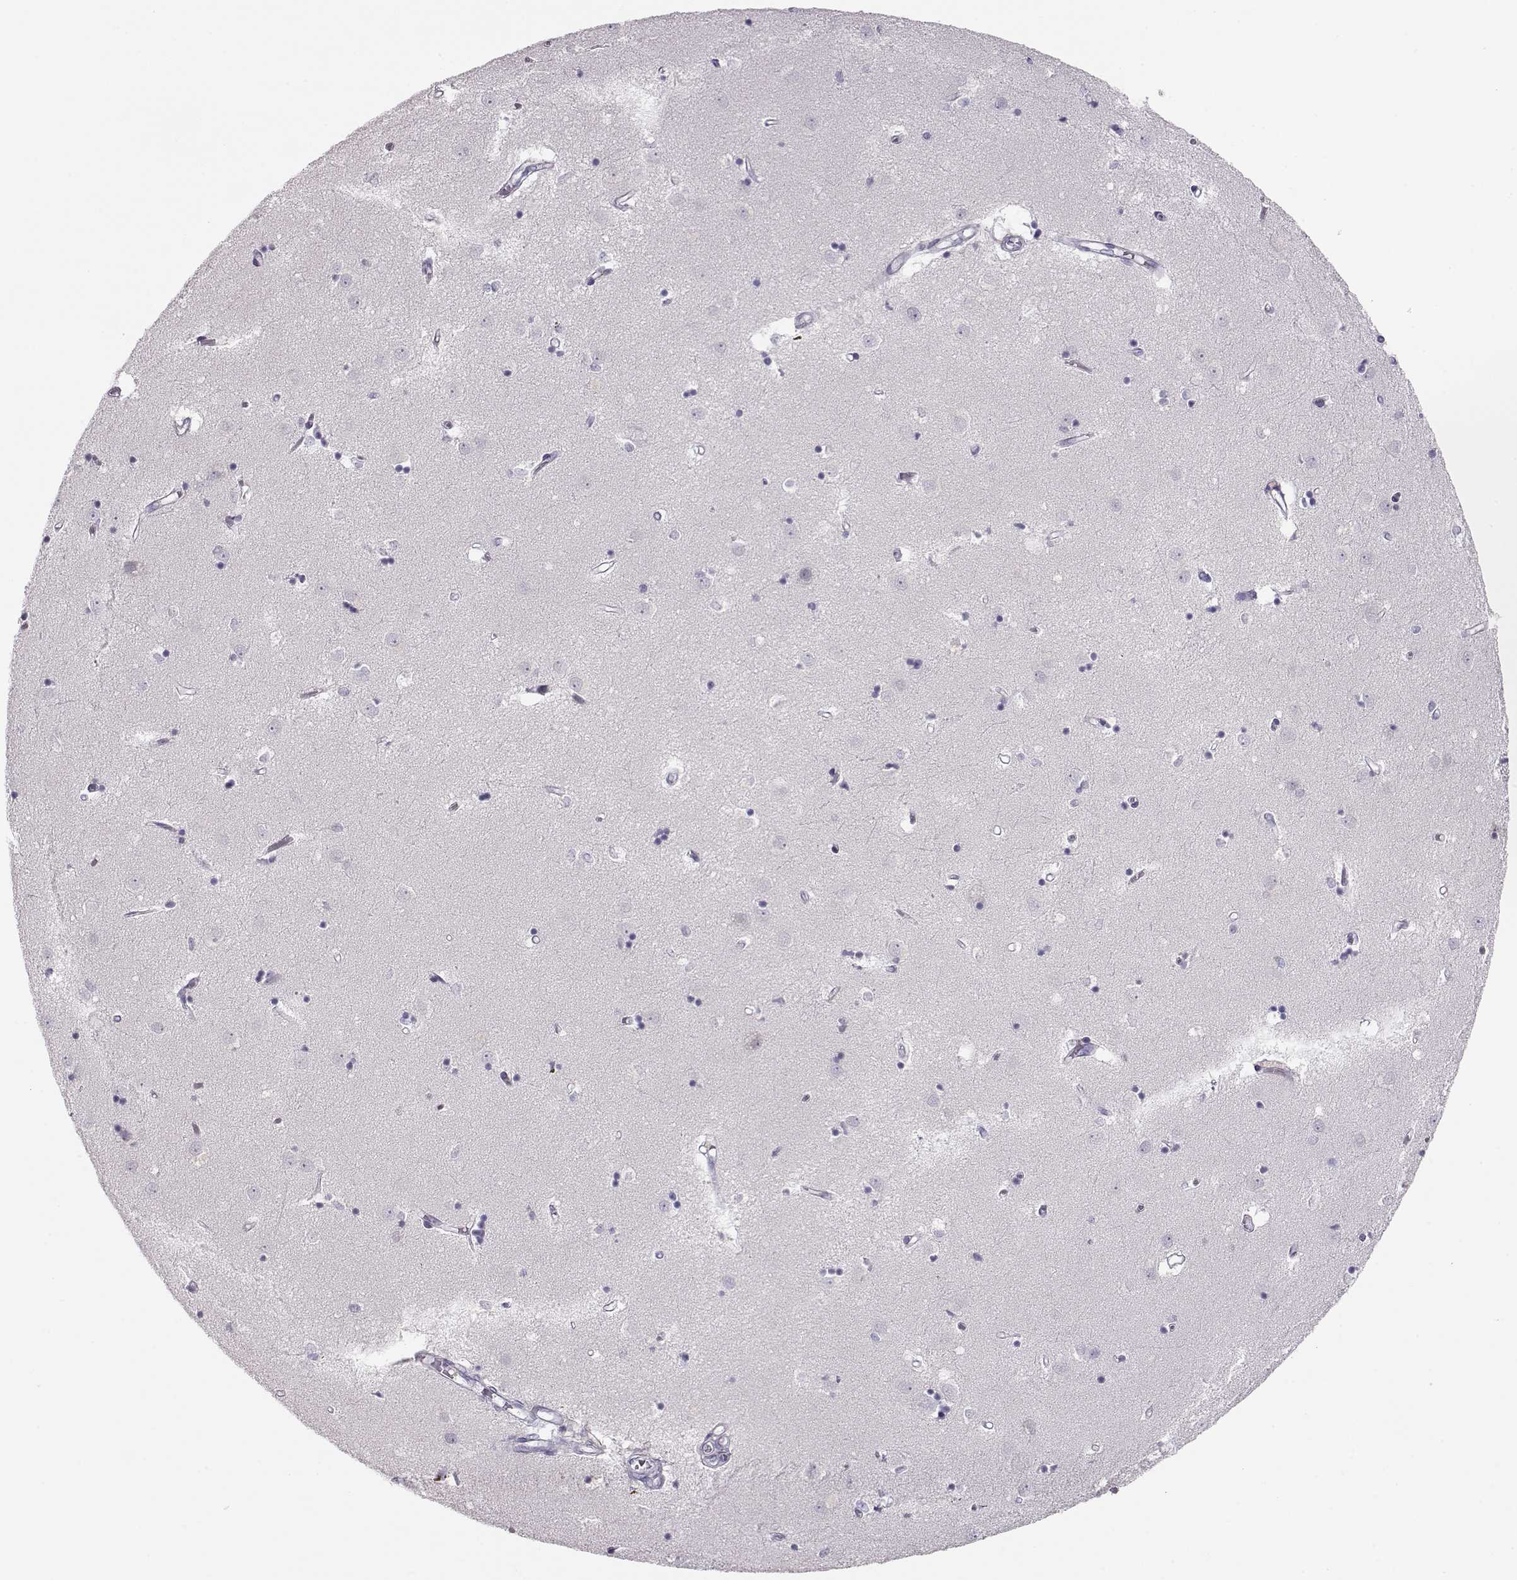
{"staining": {"intensity": "negative", "quantity": "none", "location": "none"}, "tissue": "caudate", "cell_type": "Glial cells", "image_type": "normal", "snomed": [{"axis": "morphology", "description": "Normal tissue, NOS"}, {"axis": "topography", "description": "Lateral ventricle wall"}], "caption": "Glial cells are negative for brown protein staining in unremarkable caudate. (Brightfield microscopy of DAB (3,3'-diaminobenzidine) immunohistochemistry at high magnification).", "gene": "IMPG1", "patient": {"sex": "male", "age": 54}}